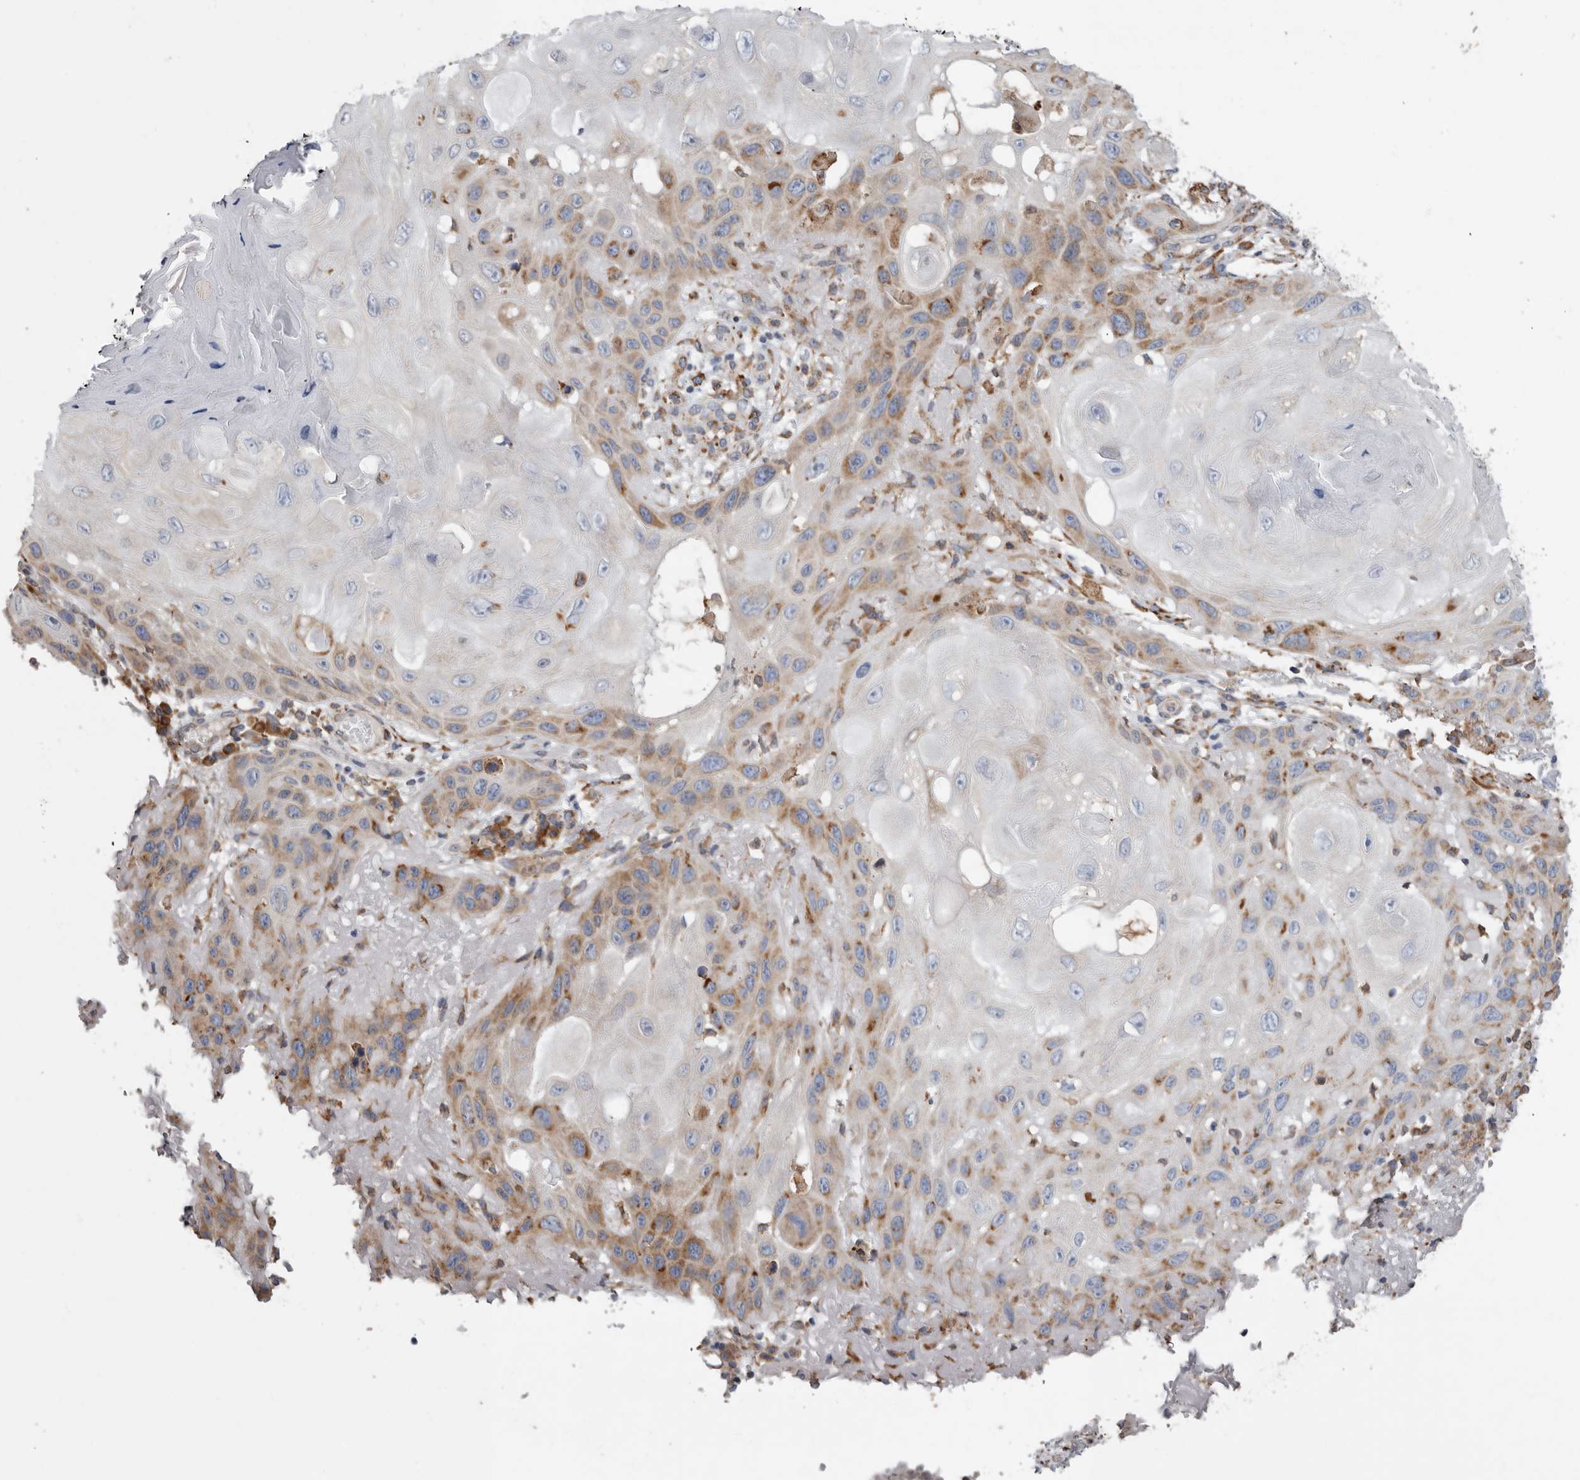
{"staining": {"intensity": "moderate", "quantity": "<25%", "location": "cytoplasmic/membranous"}, "tissue": "skin cancer", "cell_type": "Tumor cells", "image_type": "cancer", "snomed": [{"axis": "morphology", "description": "Normal tissue, NOS"}, {"axis": "morphology", "description": "Squamous cell carcinoma, NOS"}, {"axis": "topography", "description": "Skin"}], "caption": "A high-resolution micrograph shows immunohistochemistry (IHC) staining of skin squamous cell carcinoma, which exhibits moderate cytoplasmic/membranous positivity in approximately <25% of tumor cells. (brown staining indicates protein expression, while blue staining denotes nuclei).", "gene": "GANAB", "patient": {"sex": "female", "age": 96}}